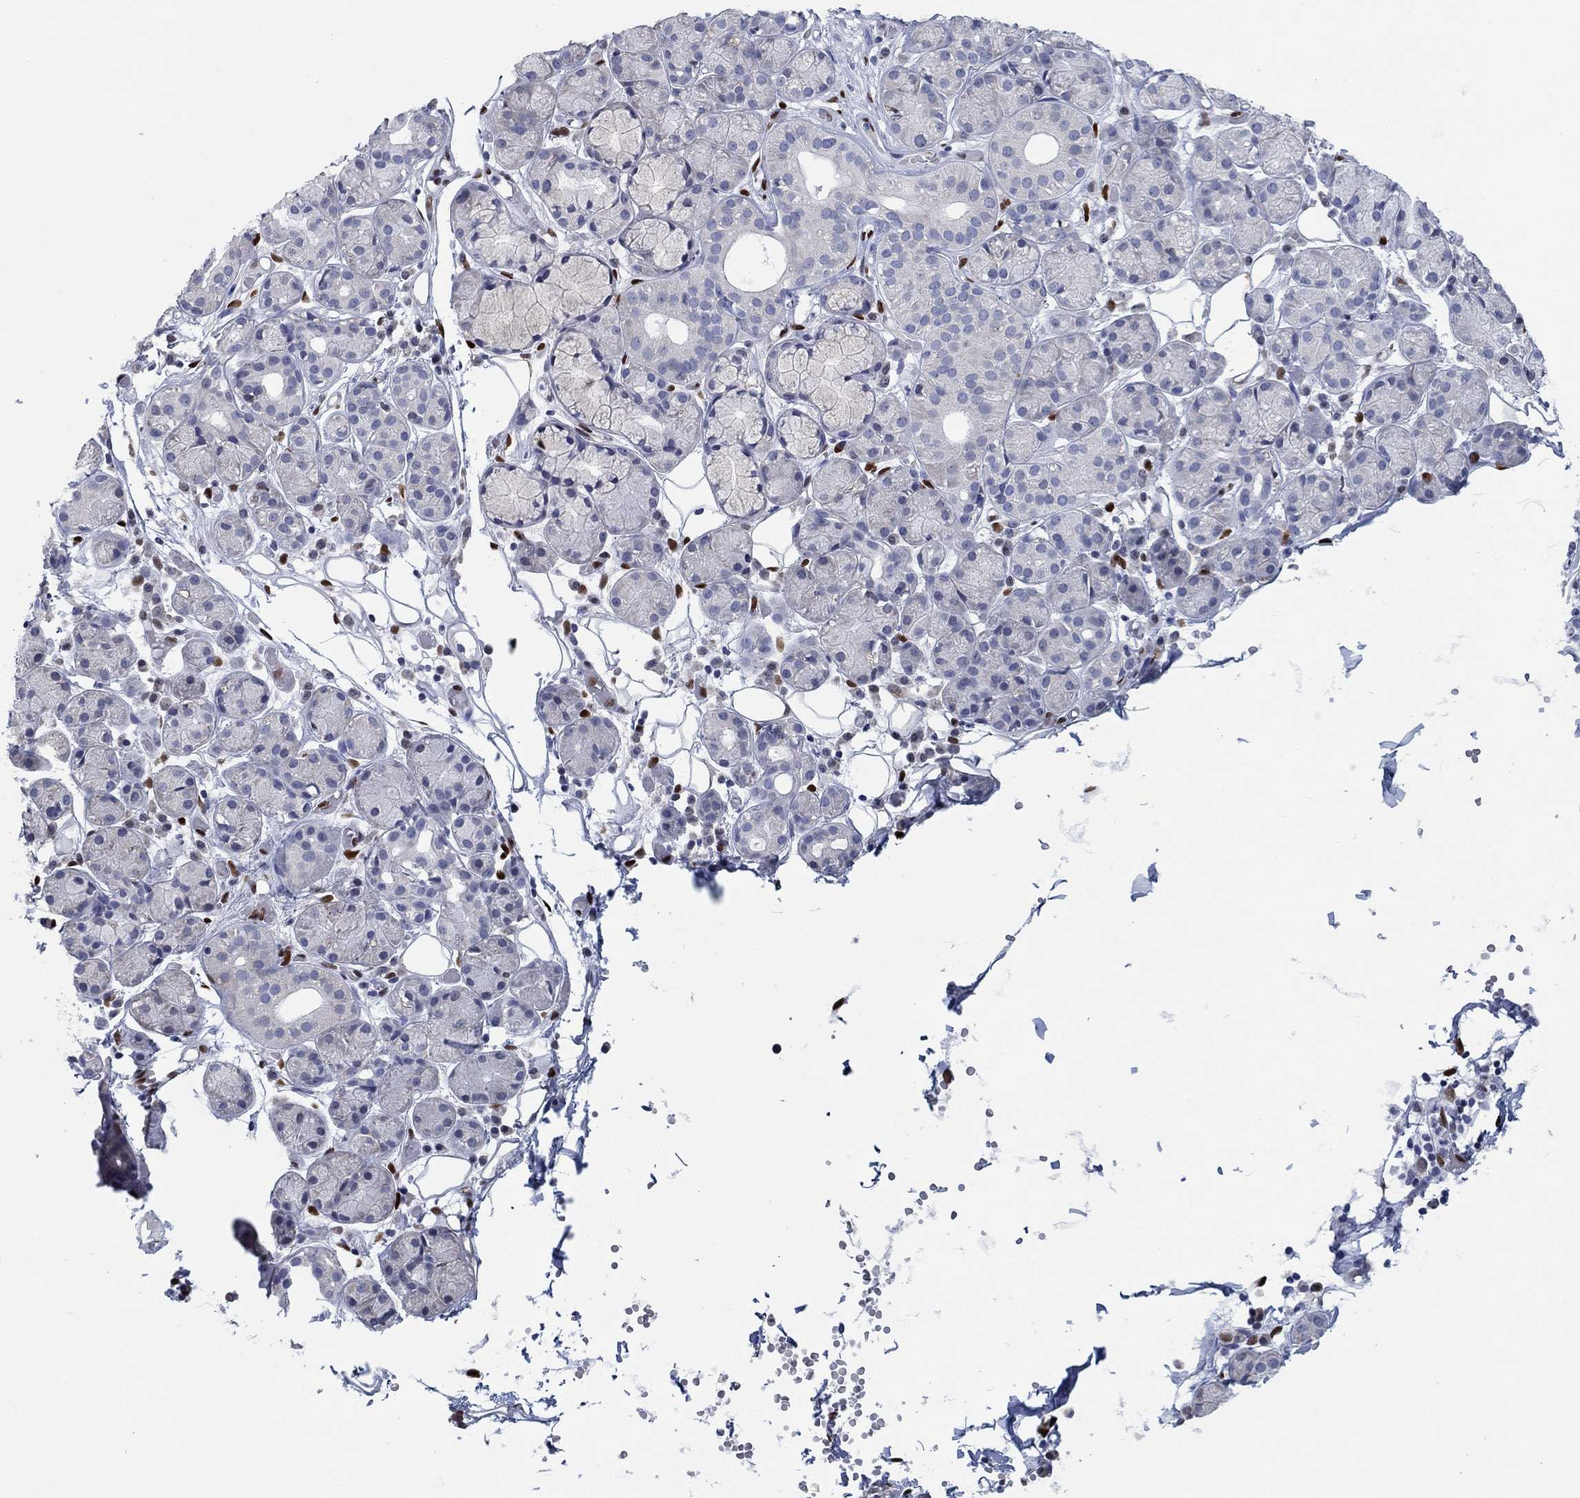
{"staining": {"intensity": "negative", "quantity": "none", "location": "none"}, "tissue": "salivary gland", "cell_type": "Glandular cells", "image_type": "normal", "snomed": [{"axis": "morphology", "description": "Normal tissue, NOS"}, {"axis": "topography", "description": "Salivary gland"}, {"axis": "topography", "description": "Peripheral nerve tissue"}], "caption": "Immunohistochemistry (IHC) of unremarkable salivary gland shows no positivity in glandular cells.", "gene": "ZEB1", "patient": {"sex": "male", "age": 71}}